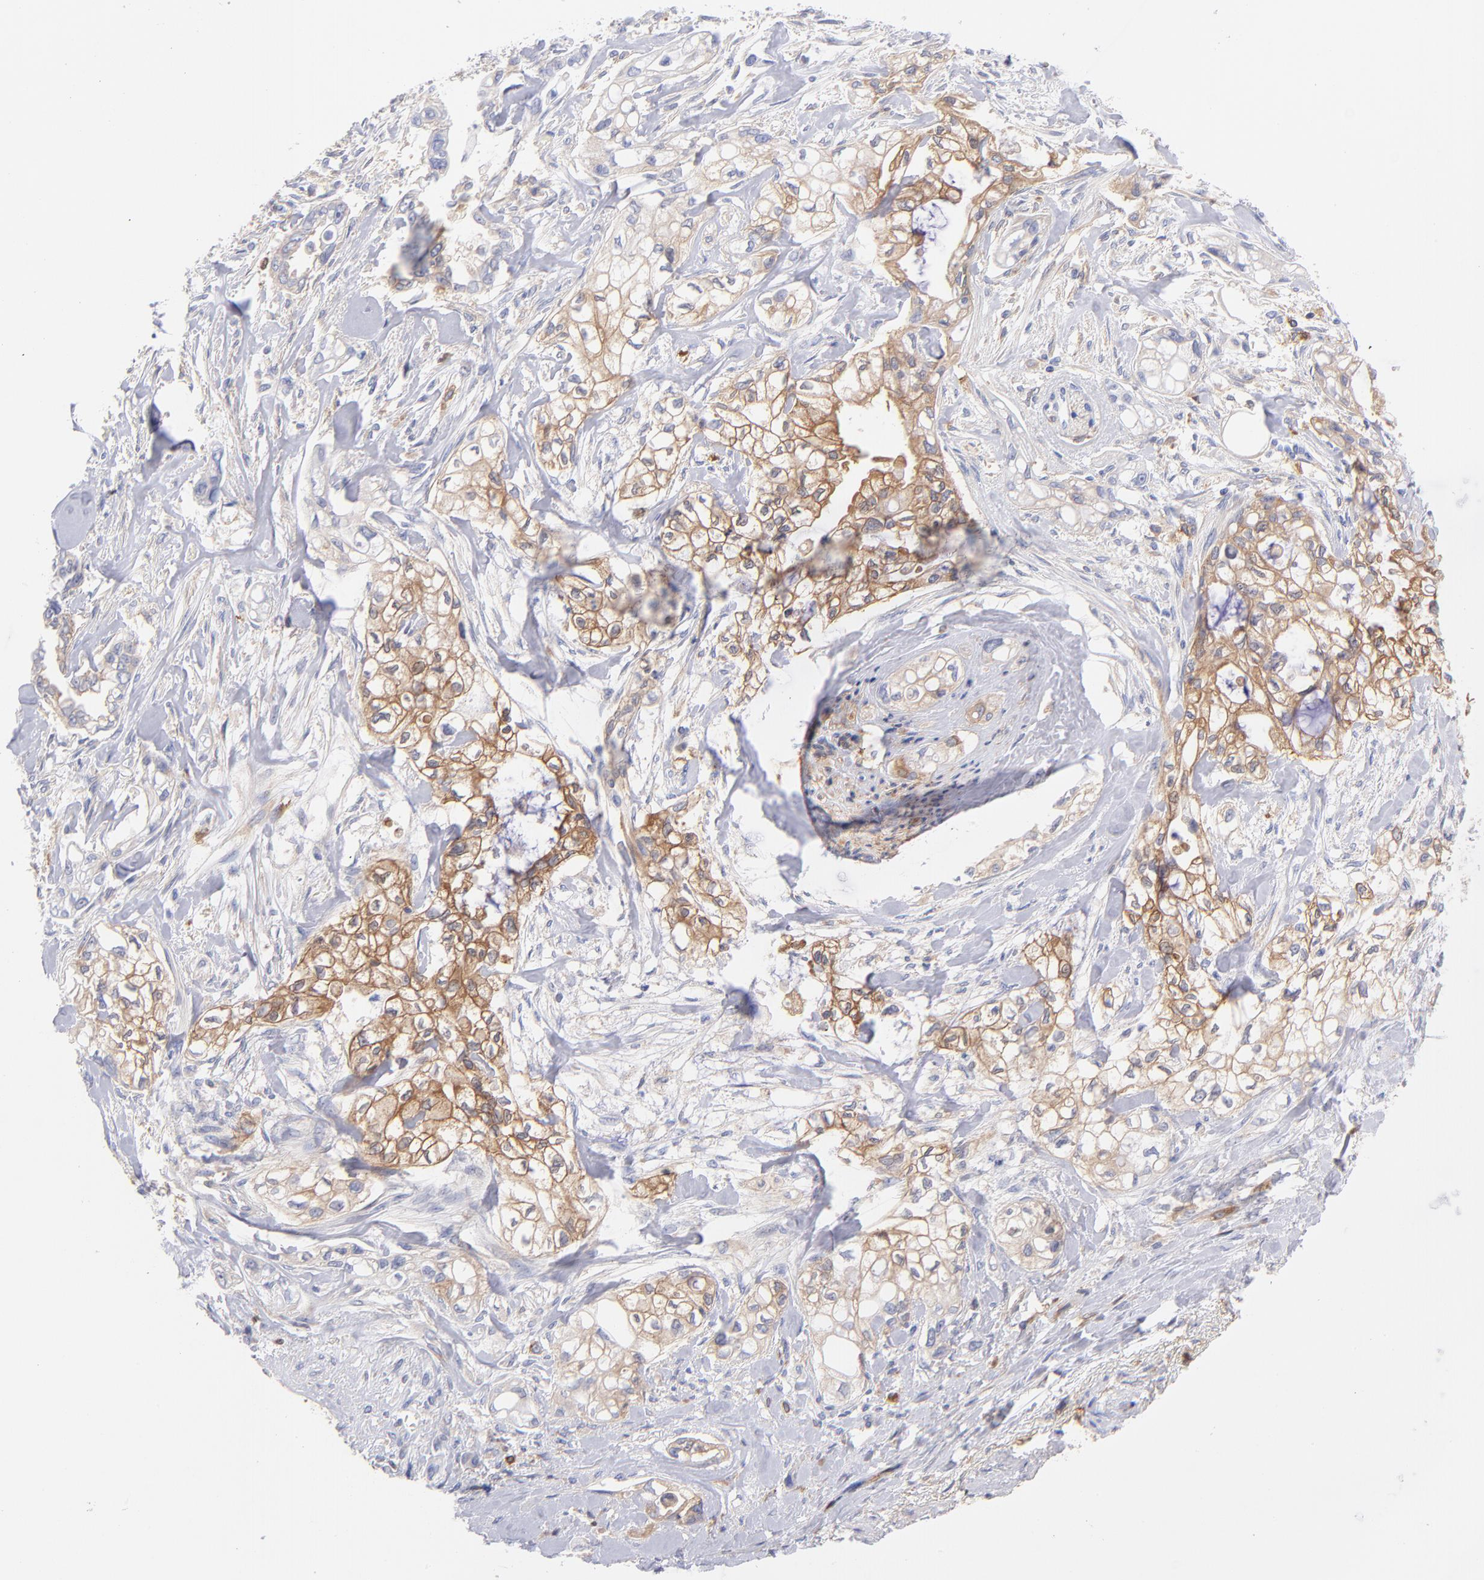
{"staining": {"intensity": "moderate", "quantity": ">75%", "location": "cytoplasmic/membranous"}, "tissue": "pancreatic cancer", "cell_type": "Tumor cells", "image_type": "cancer", "snomed": [{"axis": "morphology", "description": "Normal tissue, NOS"}, {"axis": "topography", "description": "Pancreas"}], "caption": "Tumor cells display moderate cytoplasmic/membranous staining in about >75% of cells in pancreatic cancer.", "gene": "PRKCA", "patient": {"sex": "male", "age": 42}}